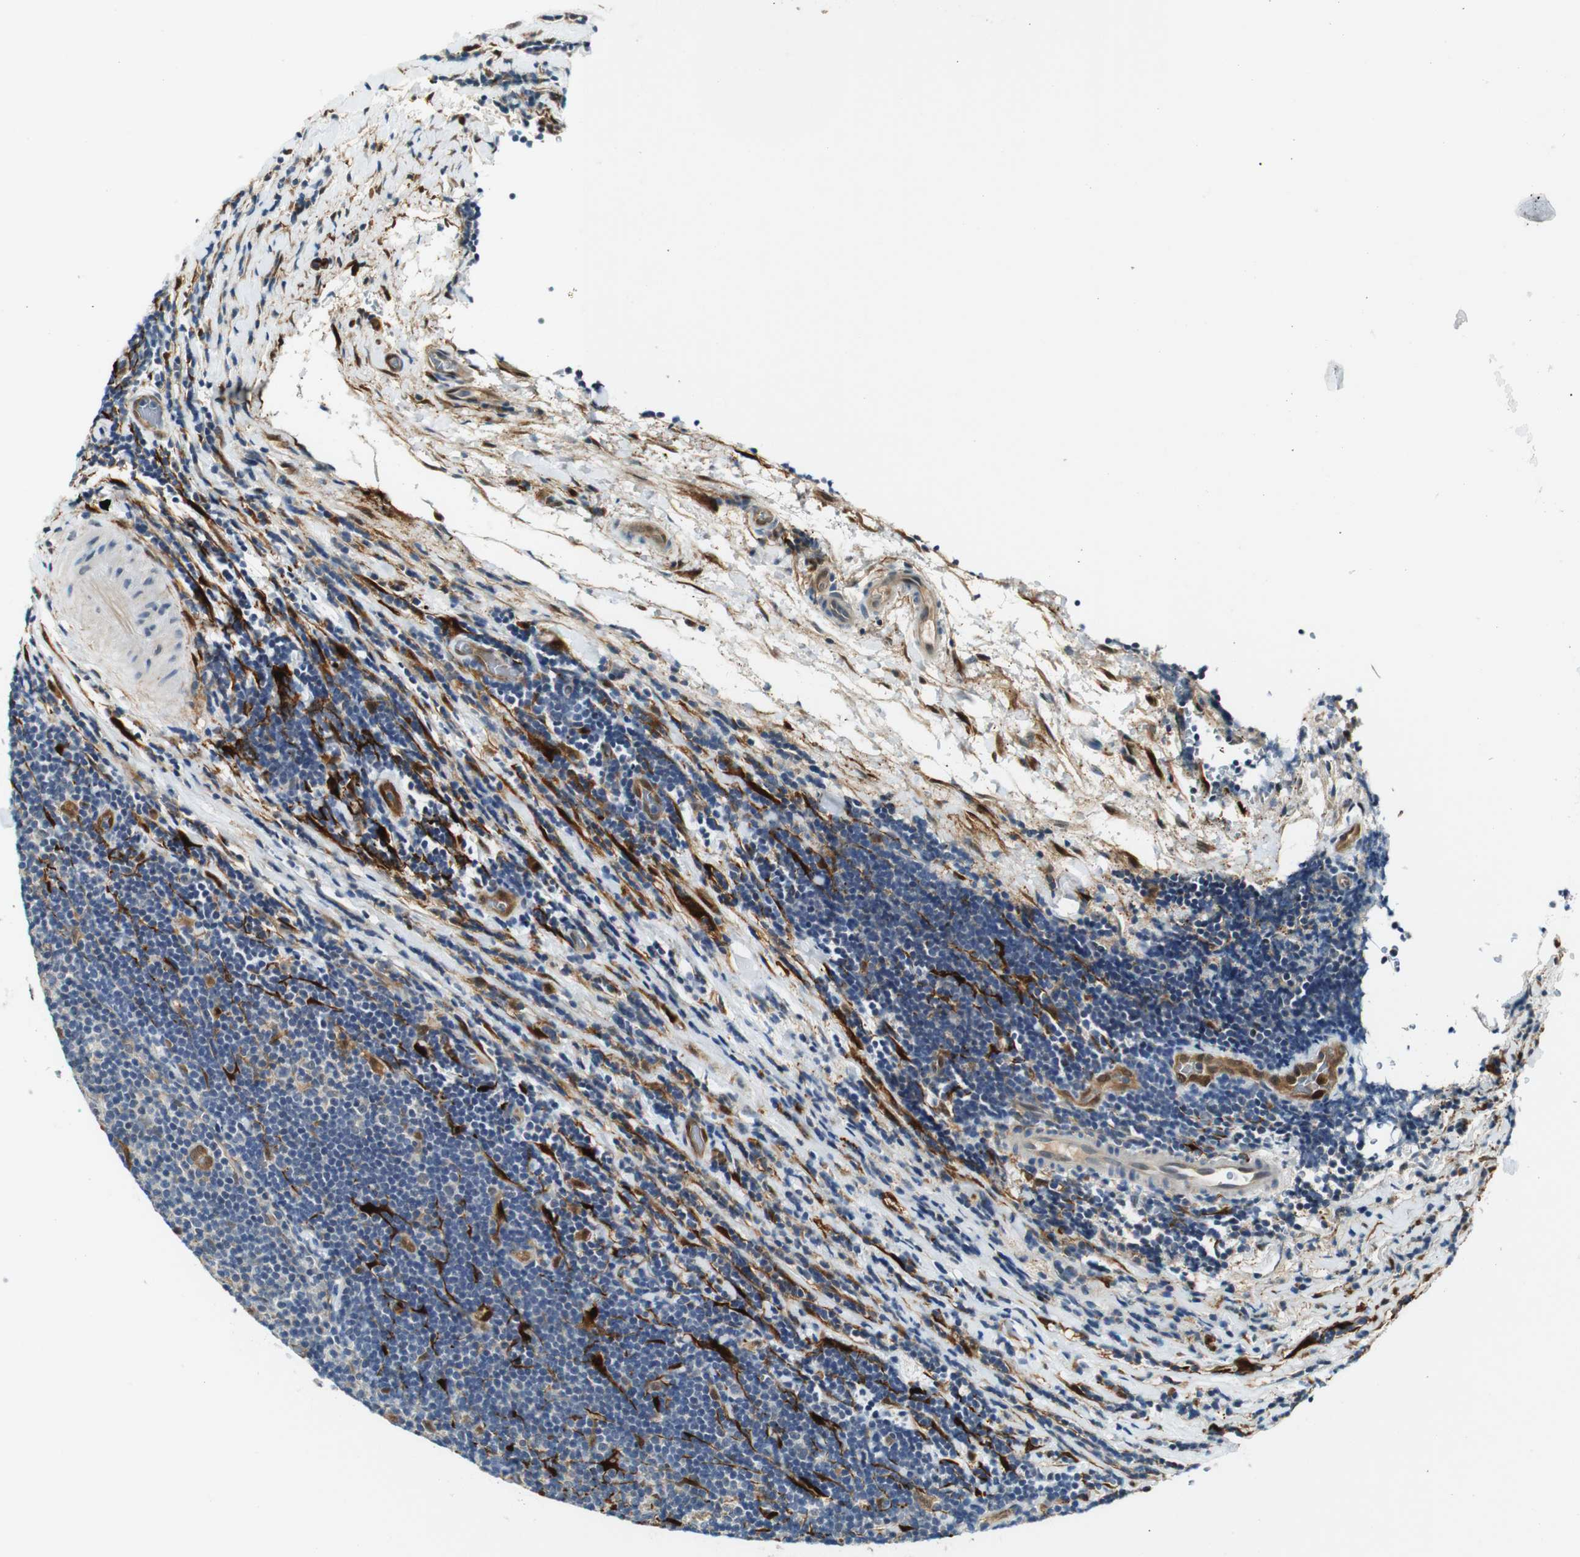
{"staining": {"intensity": "negative", "quantity": "none", "location": "none"}, "tissue": "lymphoma", "cell_type": "Tumor cells", "image_type": "cancer", "snomed": [{"axis": "morphology", "description": "Malignant lymphoma, non-Hodgkin's type, Low grade"}, {"axis": "topography", "description": "Lymph node"}], "caption": "DAB immunohistochemical staining of human lymphoma reveals no significant staining in tumor cells.", "gene": "LXN", "patient": {"sex": "male", "age": 83}}